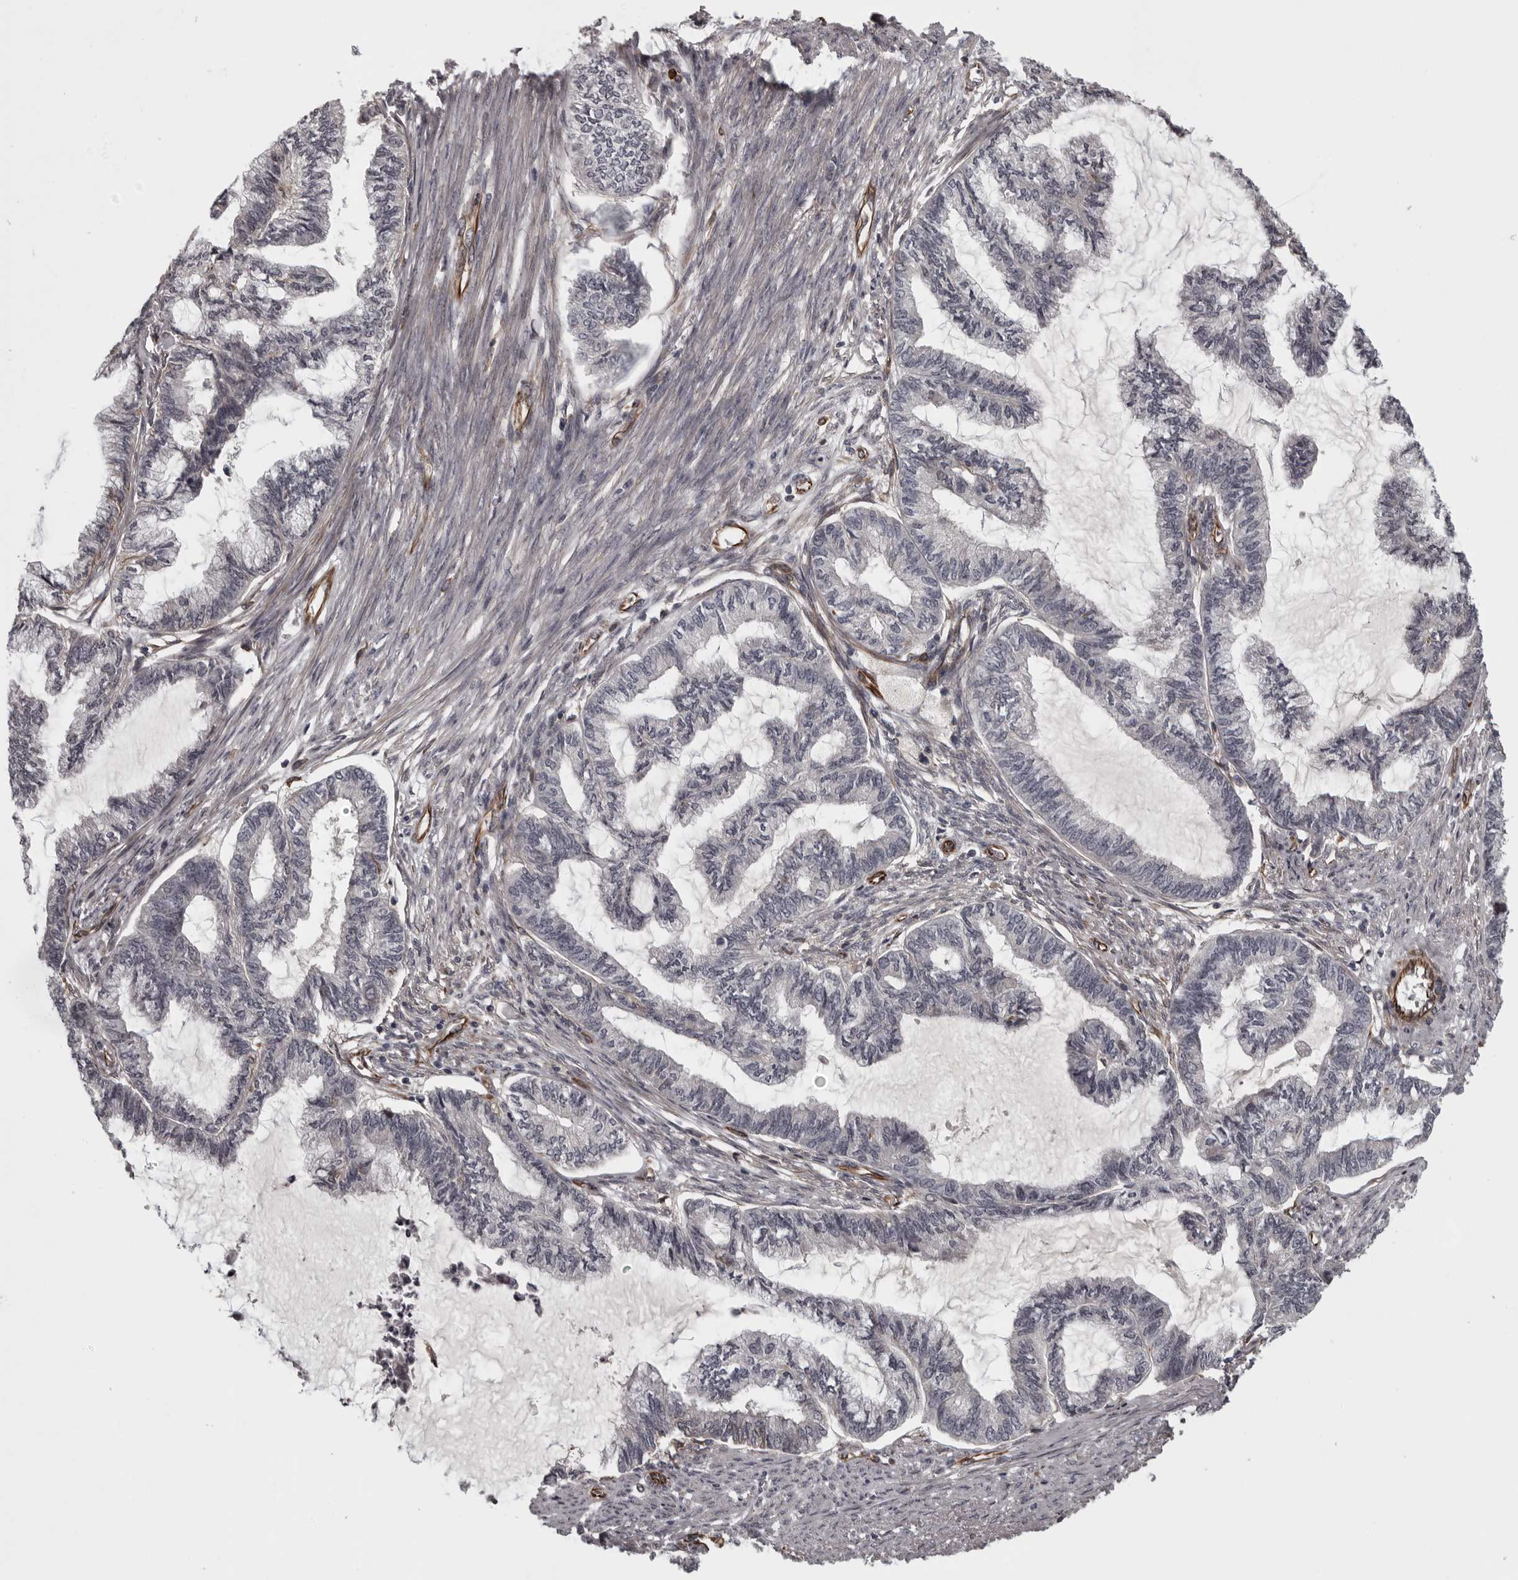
{"staining": {"intensity": "negative", "quantity": "none", "location": "none"}, "tissue": "endometrial cancer", "cell_type": "Tumor cells", "image_type": "cancer", "snomed": [{"axis": "morphology", "description": "Adenocarcinoma, NOS"}, {"axis": "topography", "description": "Endometrium"}], "caption": "An image of human endometrial cancer (adenocarcinoma) is negative for staining in tumor cells.", "gene": "FAAP100", "patient": {"sex": "female", "age": 86}}